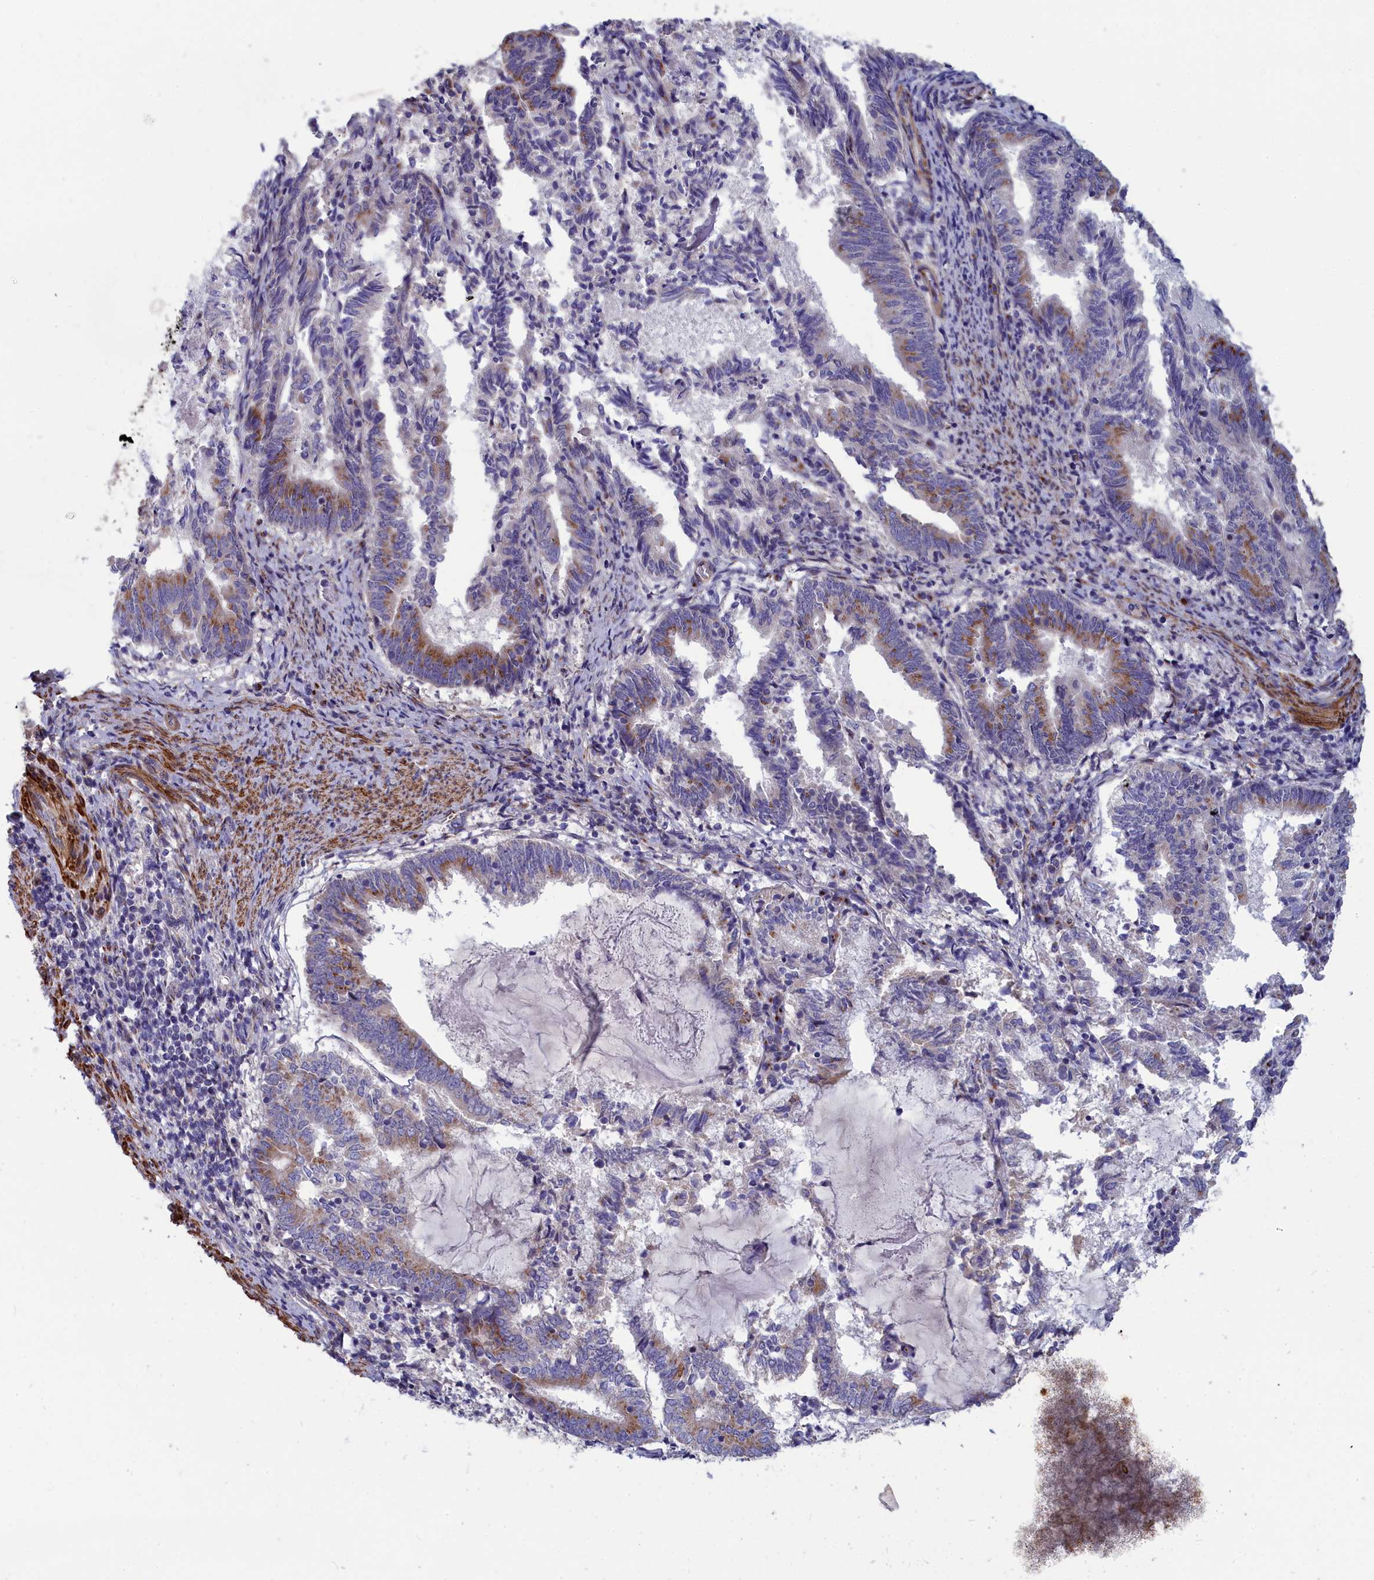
{"staining": {"intensity": "moderate", "quantity": "25%-75%", "location": "cytoplasmic/membranous"}, "tissue": "endometrial cancer", "cell_type": "Tumor cells", "image_type": "cancer", "snomed": [{"axis": "morphology", "description": "Adenocarcinoma, NOS"}, {"axis": "topography", "description": "Endometrium"}], "caption": "Protein expression by immunohistochemistry displays moderate cytoplasmic/membranous staining in approximately 25%-75% of tumor cells in endometrial adenocarcinoma. The protein of interest is stained brown, and the nuclei are stained in blue (DAB IHC with brightfield microscopy, high magnification).", "gene": "TUBGCP4", "patient": {"sex": "female", "age": 80}}